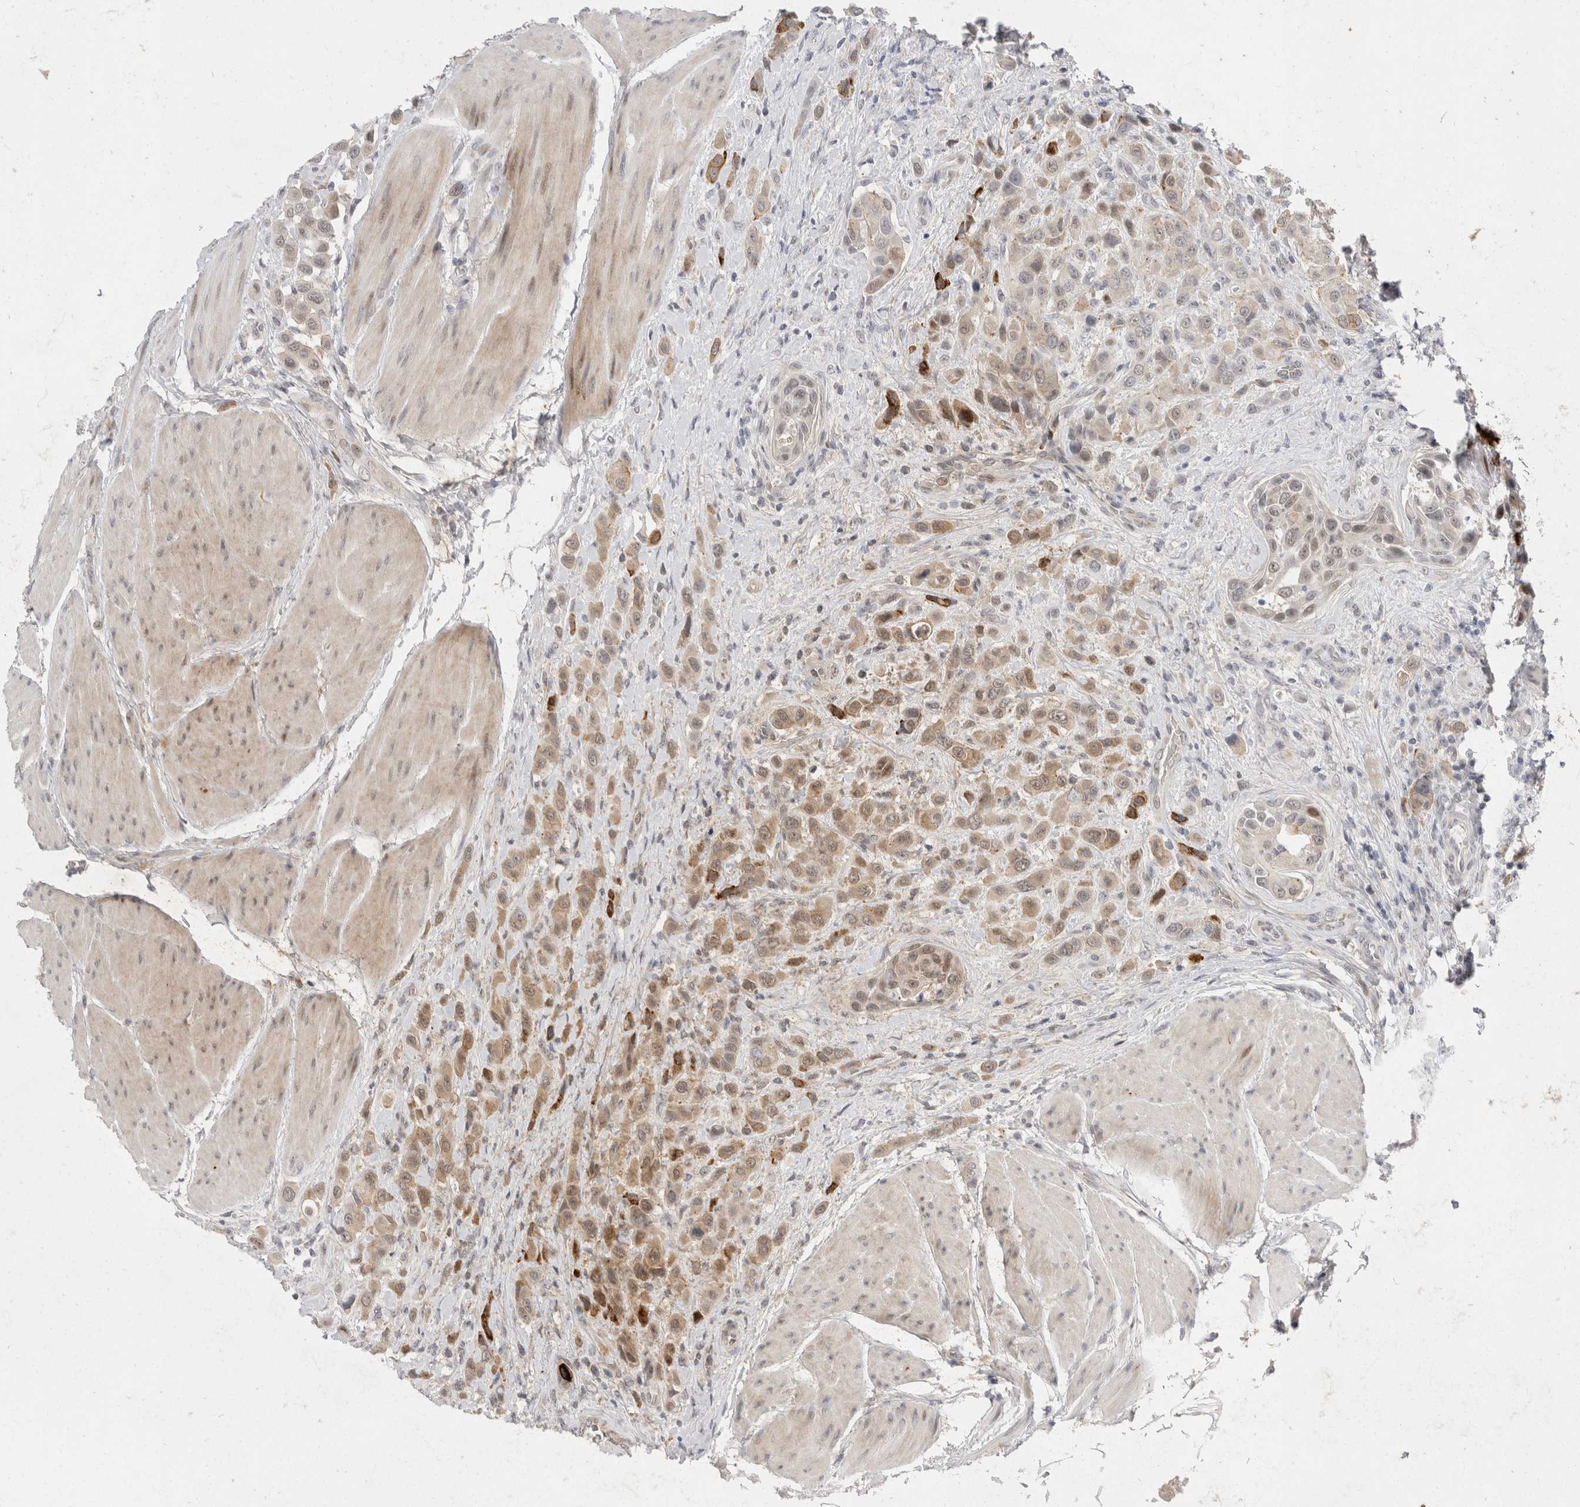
{"staining": {"intensity": "moderate", "quantity": ">75%", "location": "cytoplasmic/membranous"}, "tissue": "urothelial cancer", "cell_type": "Tumor cells", "image_type": "cancer", "snomed": [{"axis": "morphology", "description": "Urothelial carcinoma, High grade"}, {"axis": "topography", "description": "Urinary bladder"}], "caption": "Tumor cells display medium levels of moderate cytoplasmic/membranous expression in about >75% of cells in human urothelial cancer.", "gene": "TOM1L2", "patient": {"sex": "male", "age": 50}}